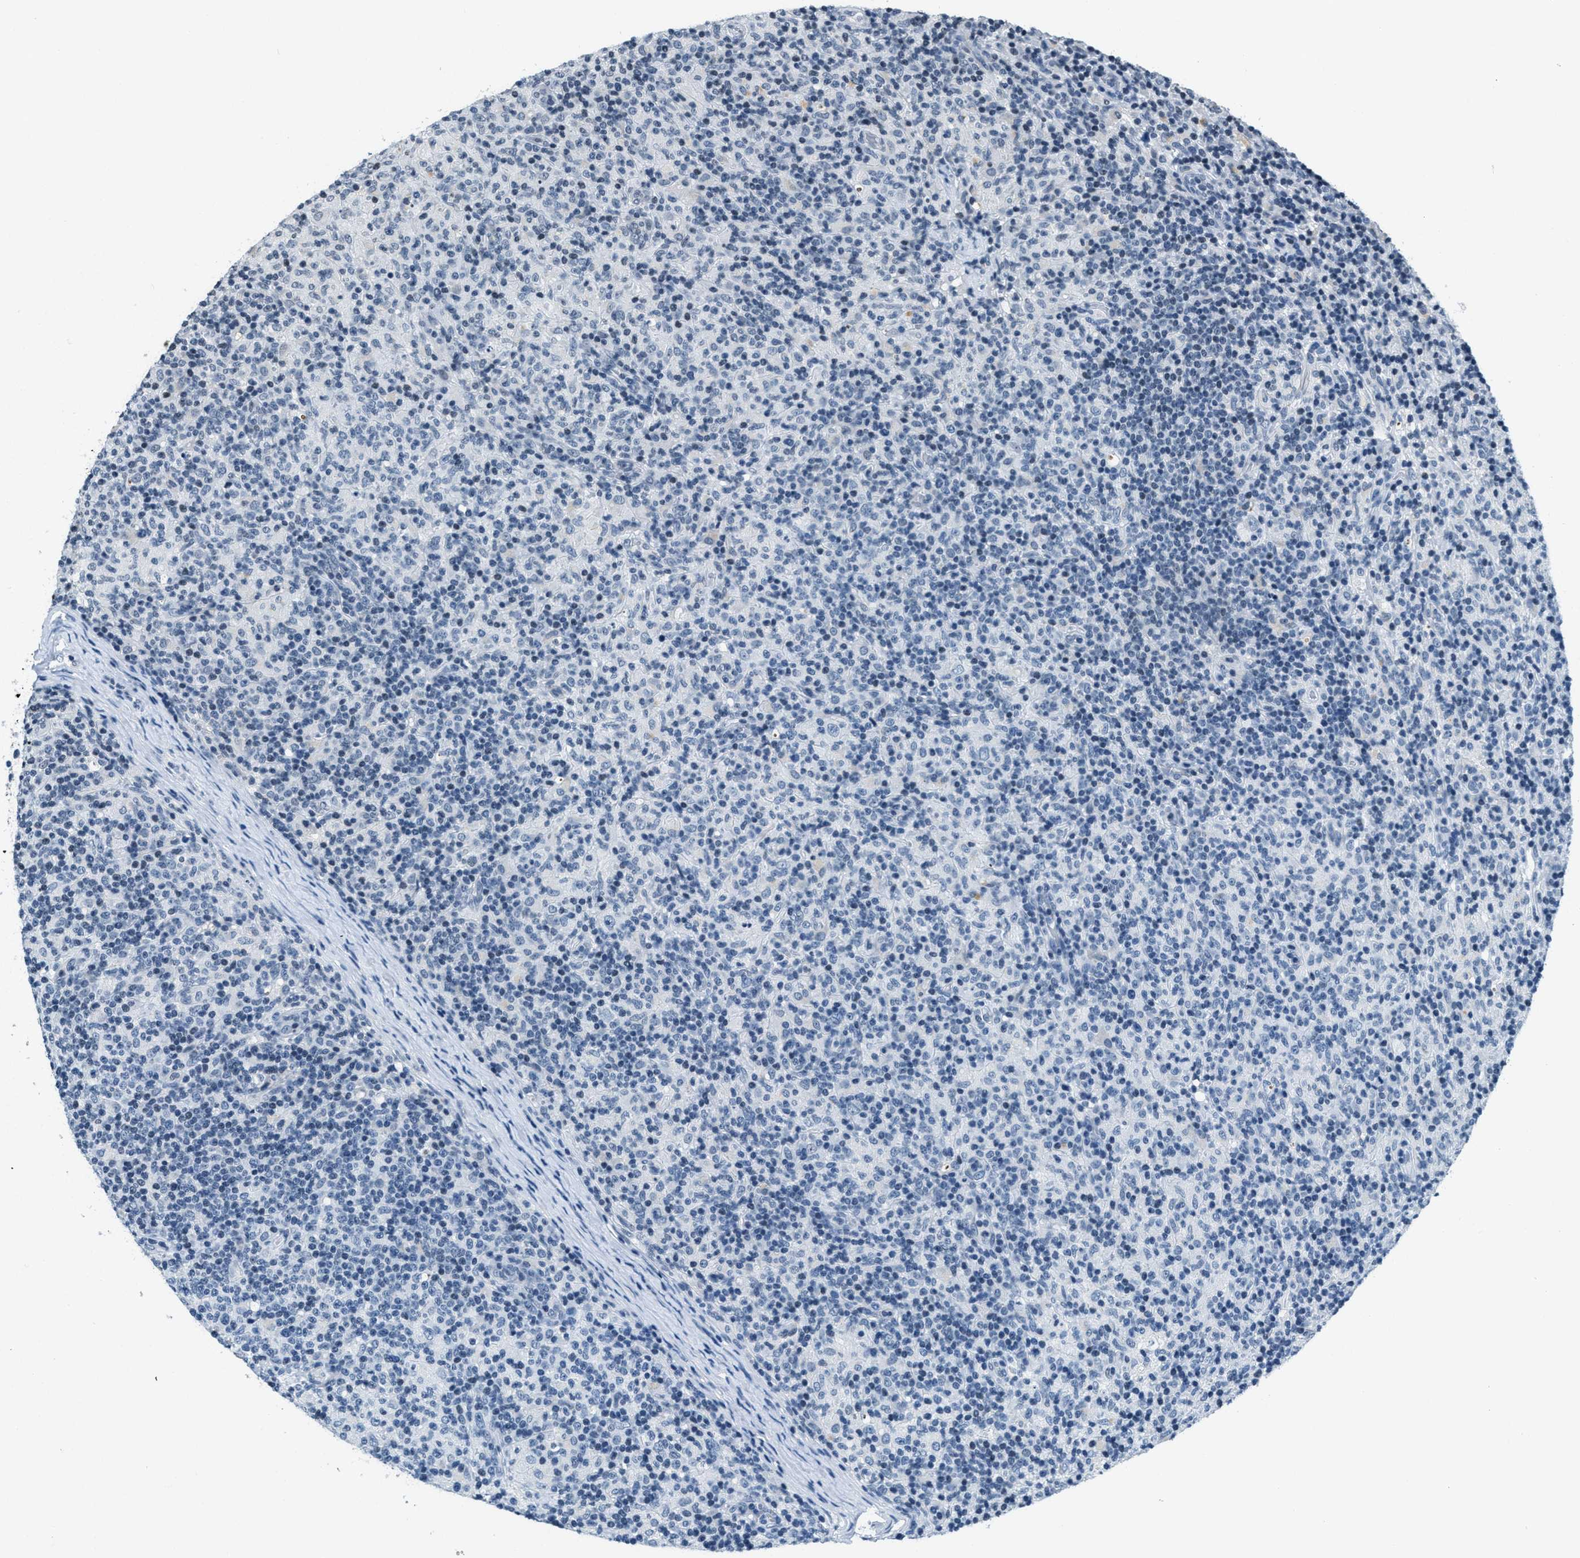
{"staining": {"intensity": "negative", "quantity": "none", "location": "none"}, "tissue": "lymphoma", "cell_type": "Tumor cells", "image_type": "cancer", "snomed": [{"axis": "morphology", "description": "Hodgkin's disease, NOS"}, {"axis": "topography", "description": "Lymph node"}], "caption": "Immunohistochemical staining of lymphoma demonstrates no significant staining in tumor cells. (DAB immunohistochemistry visualized using brightfield microscopy, high magnification).", "gene": "CA4", "patient": {"sex": "male", "age": 70}}